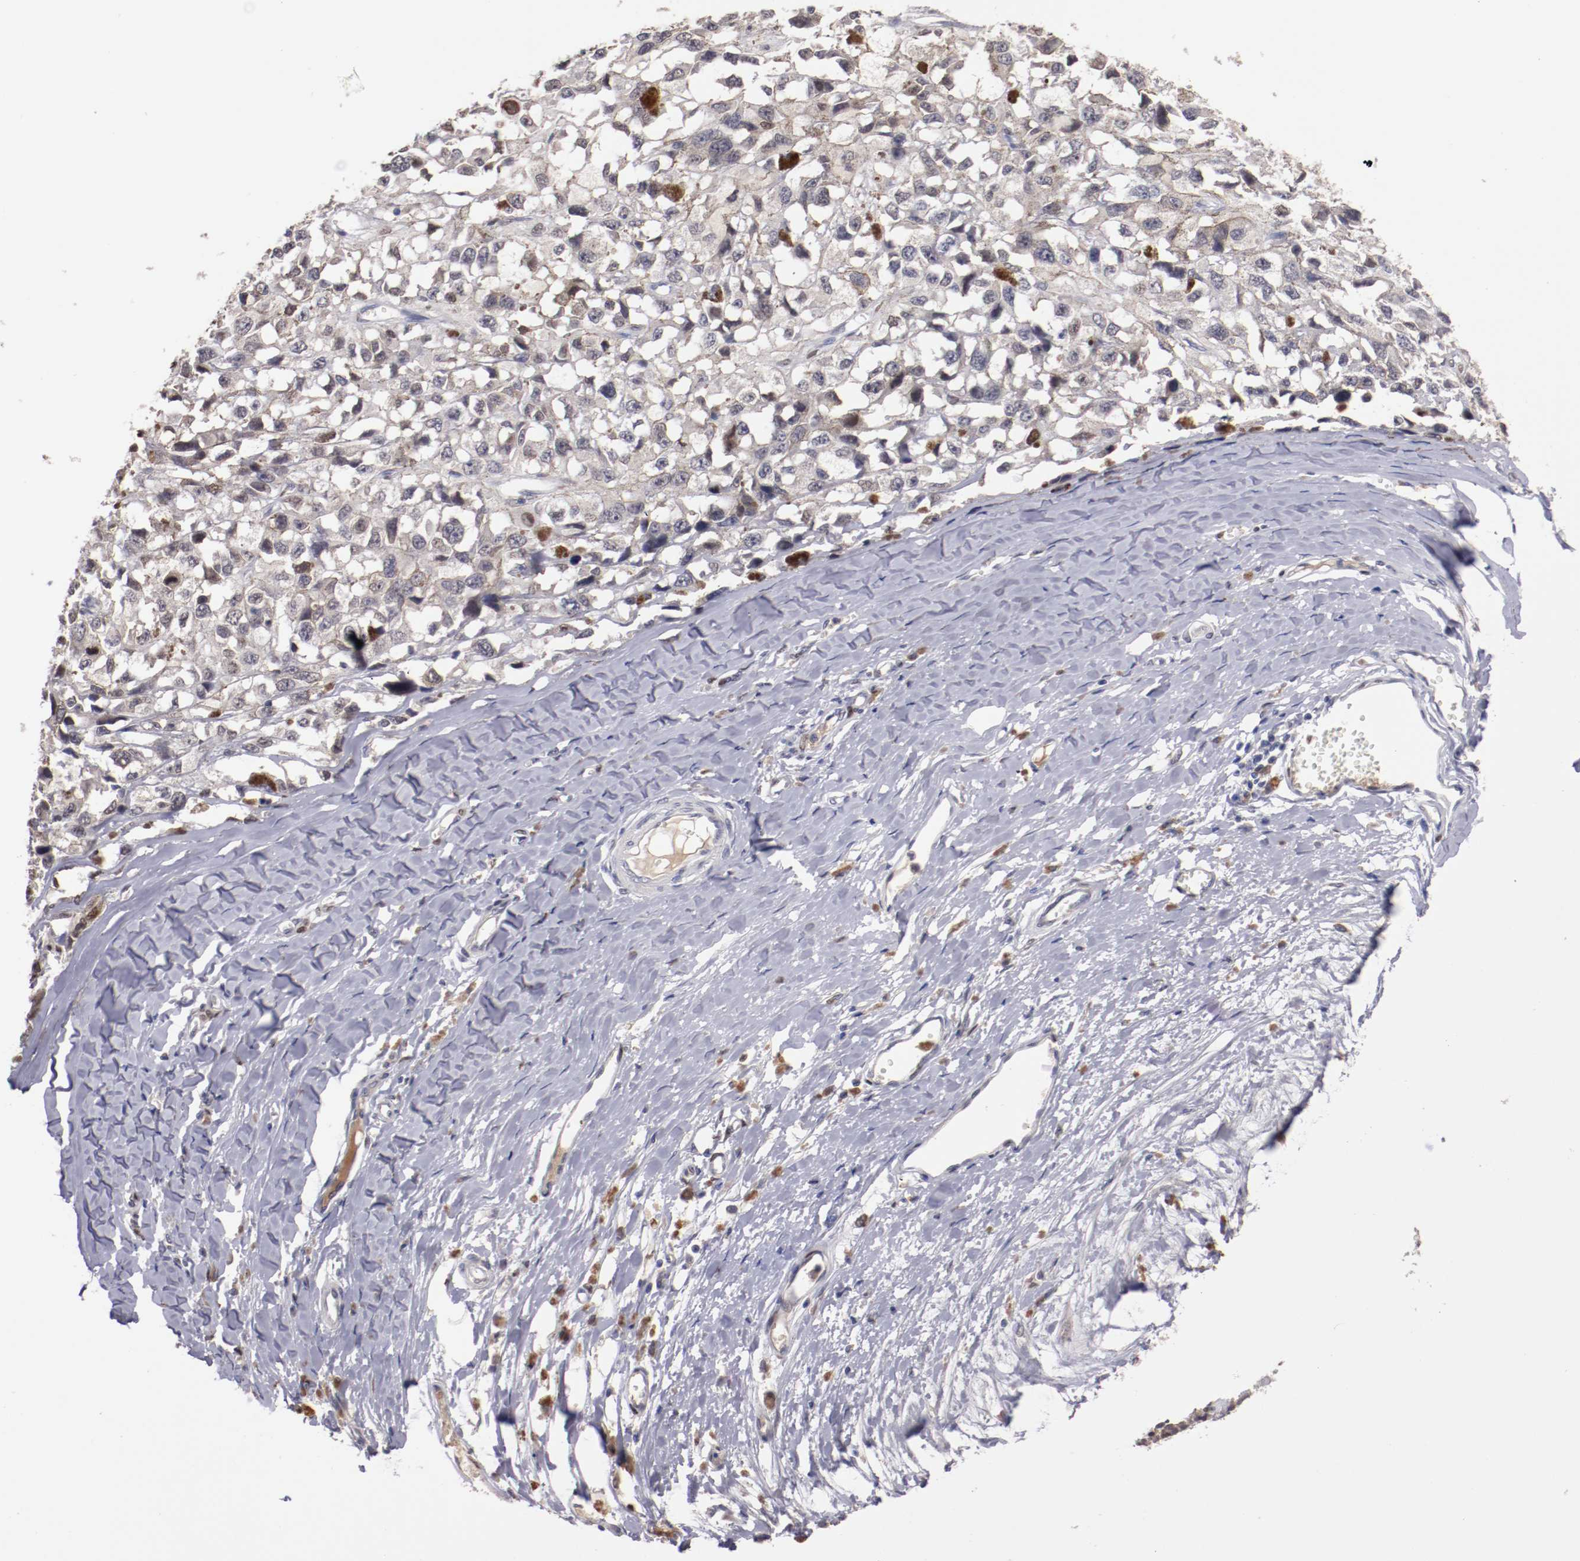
{"staining": {"intensity": "weak", "quantity": "<25%", "location": "cytoplasmic/membranous"}, "tissue": "melanoma", "cell_type": "Tumor cells", "image_type": "cancer", "snomed": [{"axis": "morphology", "description": "Malignant melanoma, Metastatic site"}, {"axis": "topography", "description": "Lymph node"}], "caption": "Tumor cells show no significant expression in melanoma.", "gene": "FAM81A", "patient": {"sex": "male", "age": 59}}